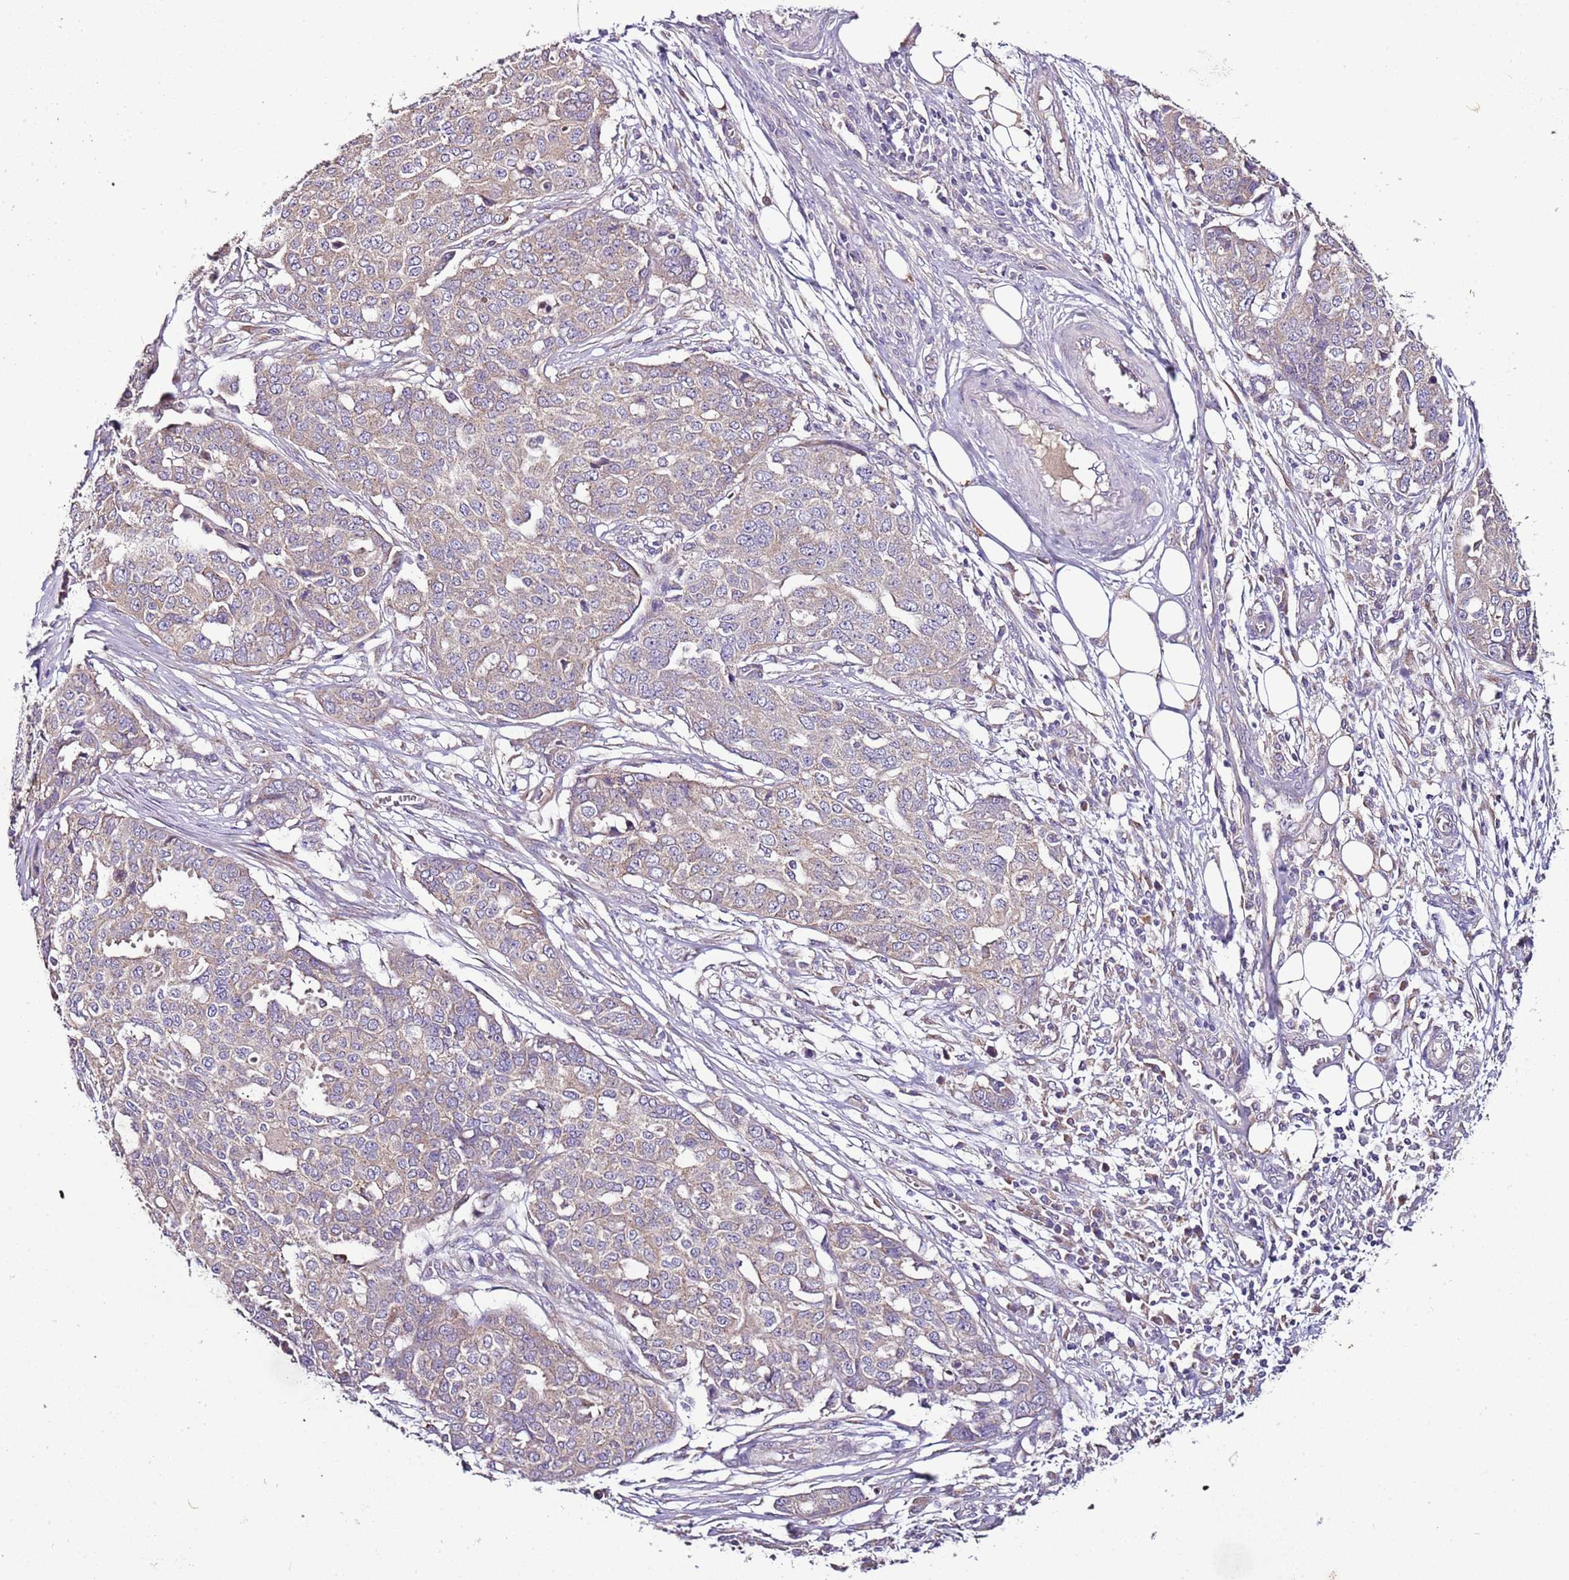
{"staining": {"intensity": "weak", "quantity": "<25%", "location": "cytoplasmic/membranous"}, "tissue": "ovarian cancer", "cell_type": "Tumor cells", "image_type": "cancer", "snomed": [{"axis": "morphology", "description": "Cystadenocarcinoma, serous, NOS"}, {"axis": "topography", "description": "Soft tissue"}, {"axis": "topography", "description": "Ovary"}], "caption": "Immunohistochemical staining of human ovarian cancer (serous cystadenocarcinoma) shows no significant staining in tumor cells.", "gene": "FAM20A", "patient": {"sex": "female", "age": 57}}